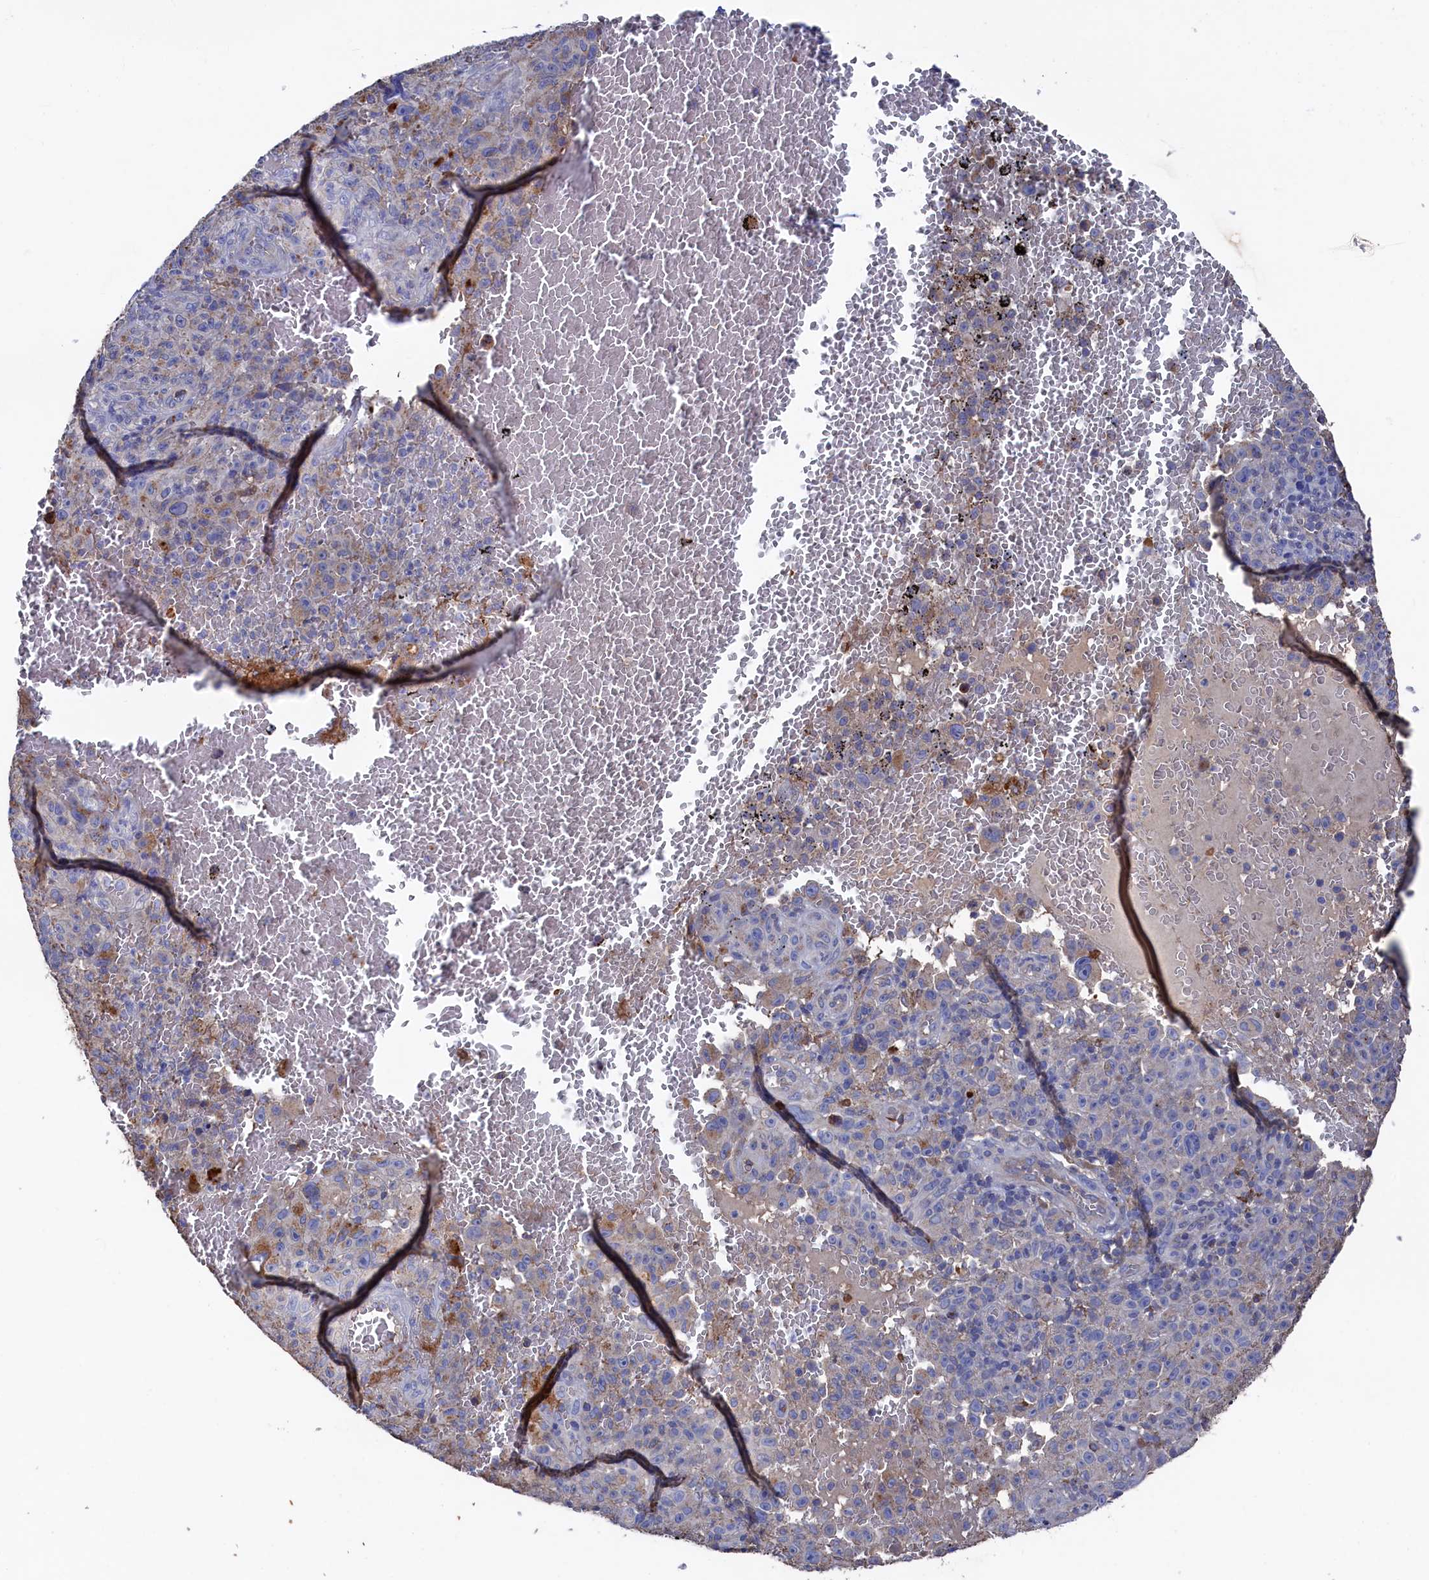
{"staining": {"intensity": "negative", "quantity": "none", "location": "none"}, "tissue": "melanoma", "cell_type": "Tumor cells", "image_type": "cancer", "snomed": [{"axis": "morphology", "description": "Malignant melanoma, NOS"}, {"axis": "topography", "description": "Skin"}], "caption": "Immunohistochemistry (IHC) image of human melanoma stained for a protein (brown), which shows no positivity in tumor cells. (Brightfield microscopy of DAB IHC at high magnification).", "gene": "TK2", "patient": {"sex": "female", "age": 82}}